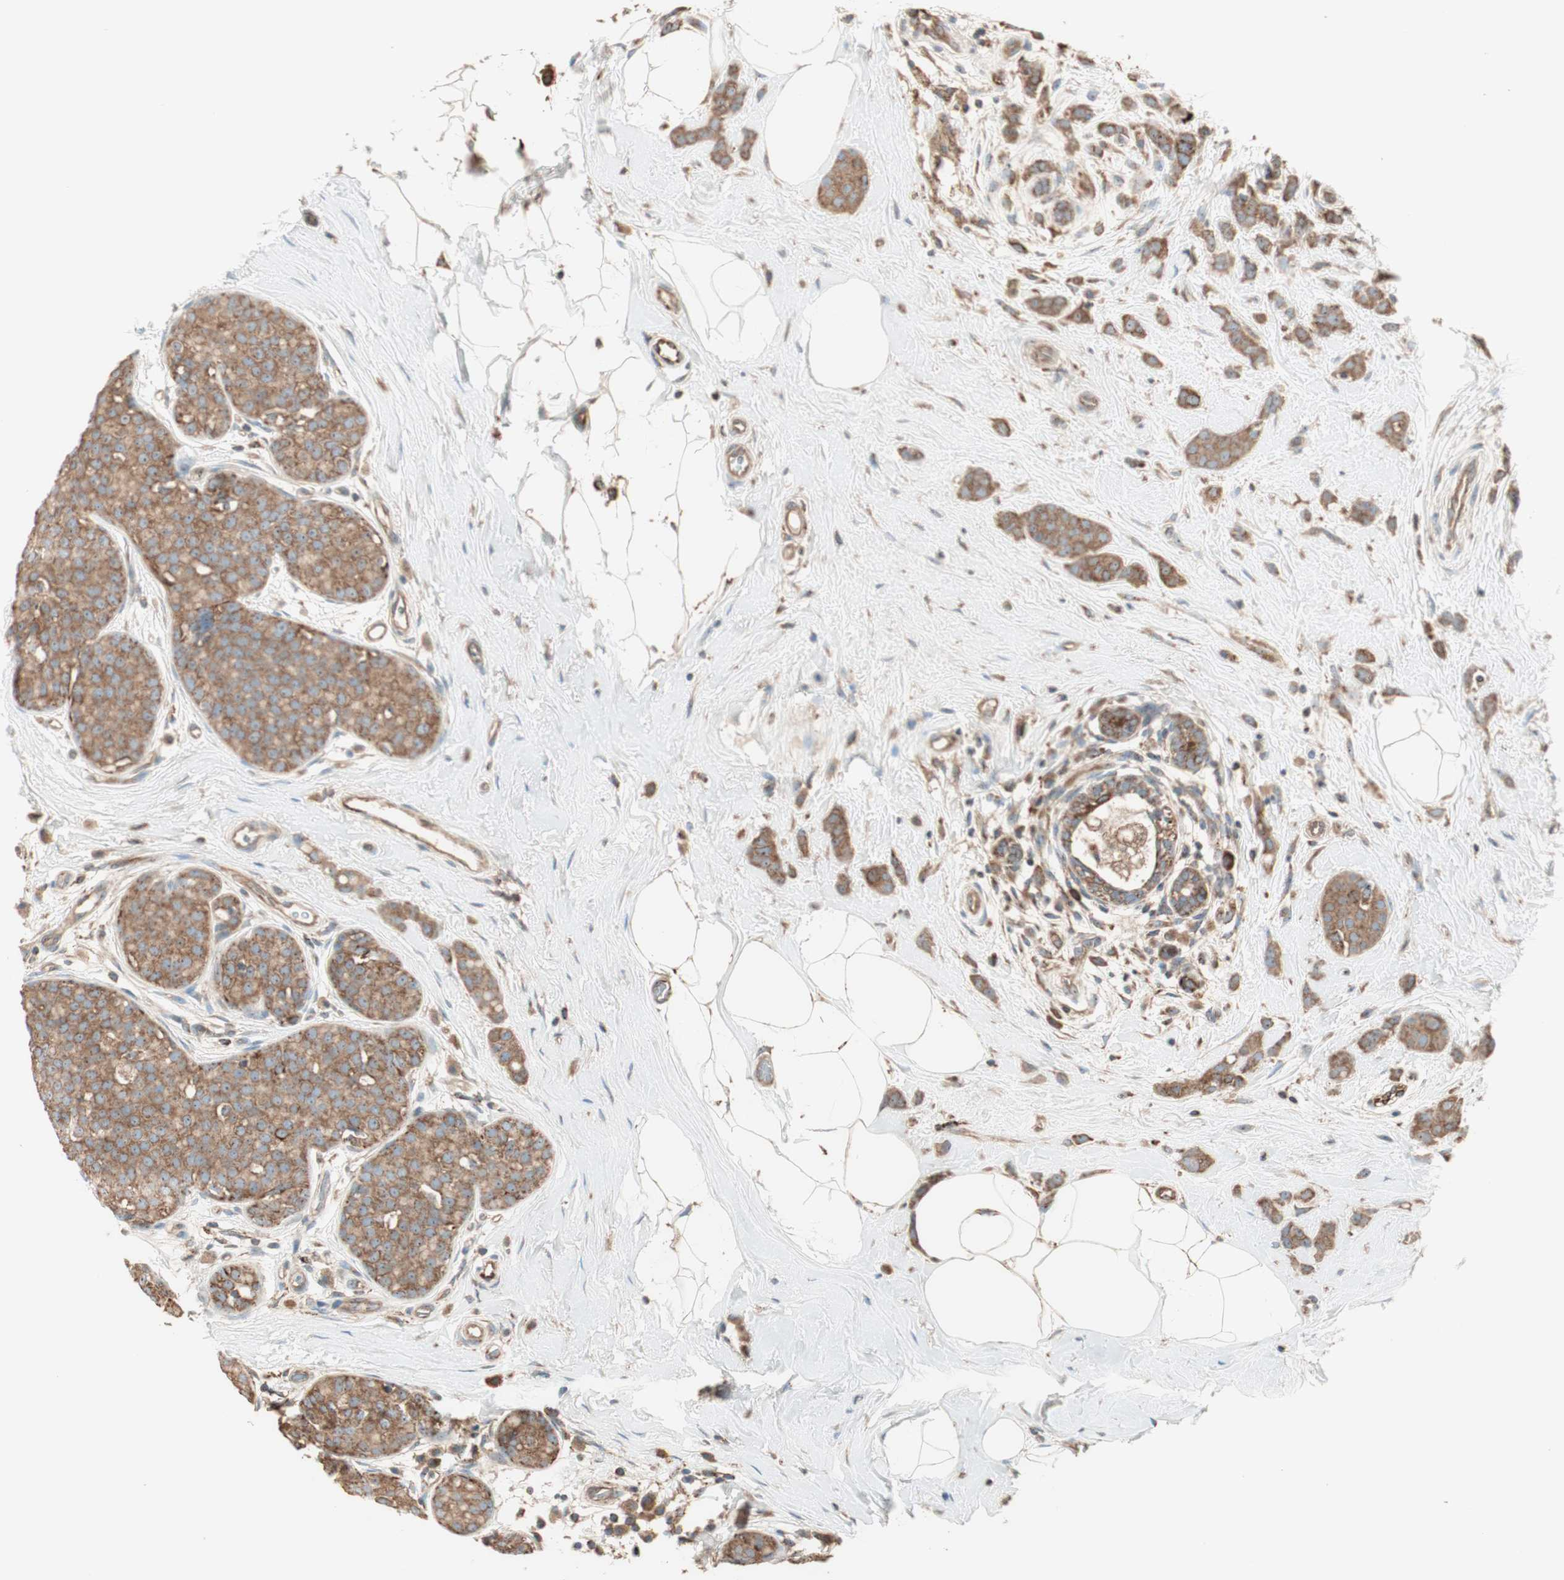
{"staining": {"intensity": "moderate", "quantity": ">75%", "location": "cytoplasmic/membranous"}, "tissue": "breast cancer", "cell_type": "Tumor cells", "image_type": "cancer", "snomed": [{"axis": "morphology", "description": "Lobular carcinoma, in situ"}, {"axis": "morphology", "description": "Lobular carcinoma"}, {"axis": "topography", "description": "Breast"}], "caption": "Protein expression analysis of breast lobular carcinoma in situ displays moderate cytoplasmic/membranous staining in about >75% of tumor cells.", "gene": "CC2D1A", "patient": {"sex": "female", "age": 41}}